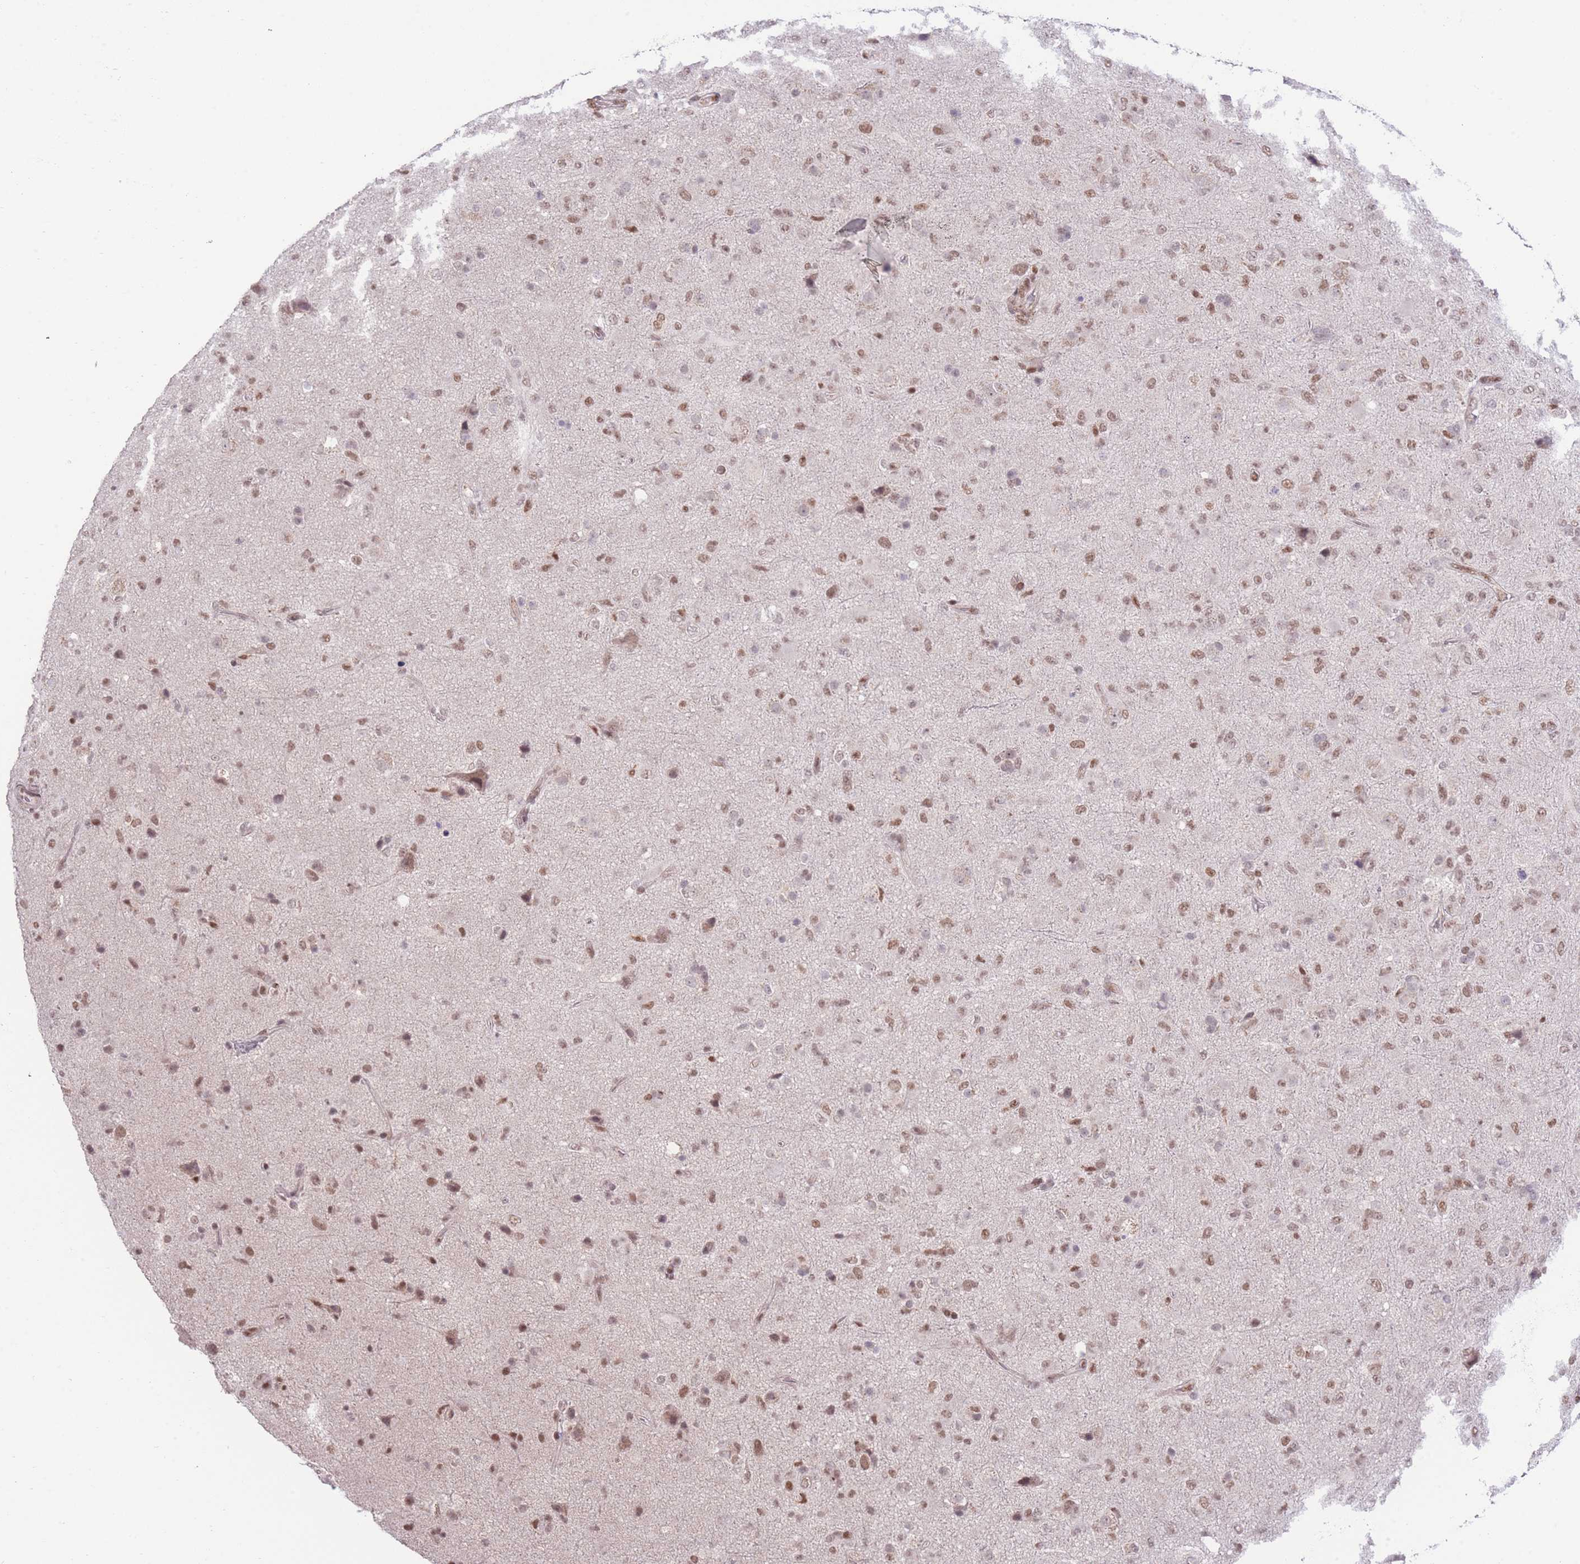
{"staining": {"intensity": "moderate", "quantity": "25%-75%", "location": "nuclear"}, "tissue": "glioma", "cell_type": "Tumor cells", "image_type": "cancer", "snomed": [{"axis": "morphology", "description": "Glioma, malignant, Low grade"}, {"axis": "topography", "description": "Brain"}], "caption": "The photomicrograph displays immunohistochemical staining of glioma. There is moderate nuclear expression is identified in approximately 25%-75% of tumor cells.", "gene": "CARD8", "patient": {"sex": "male", "age": 65}}